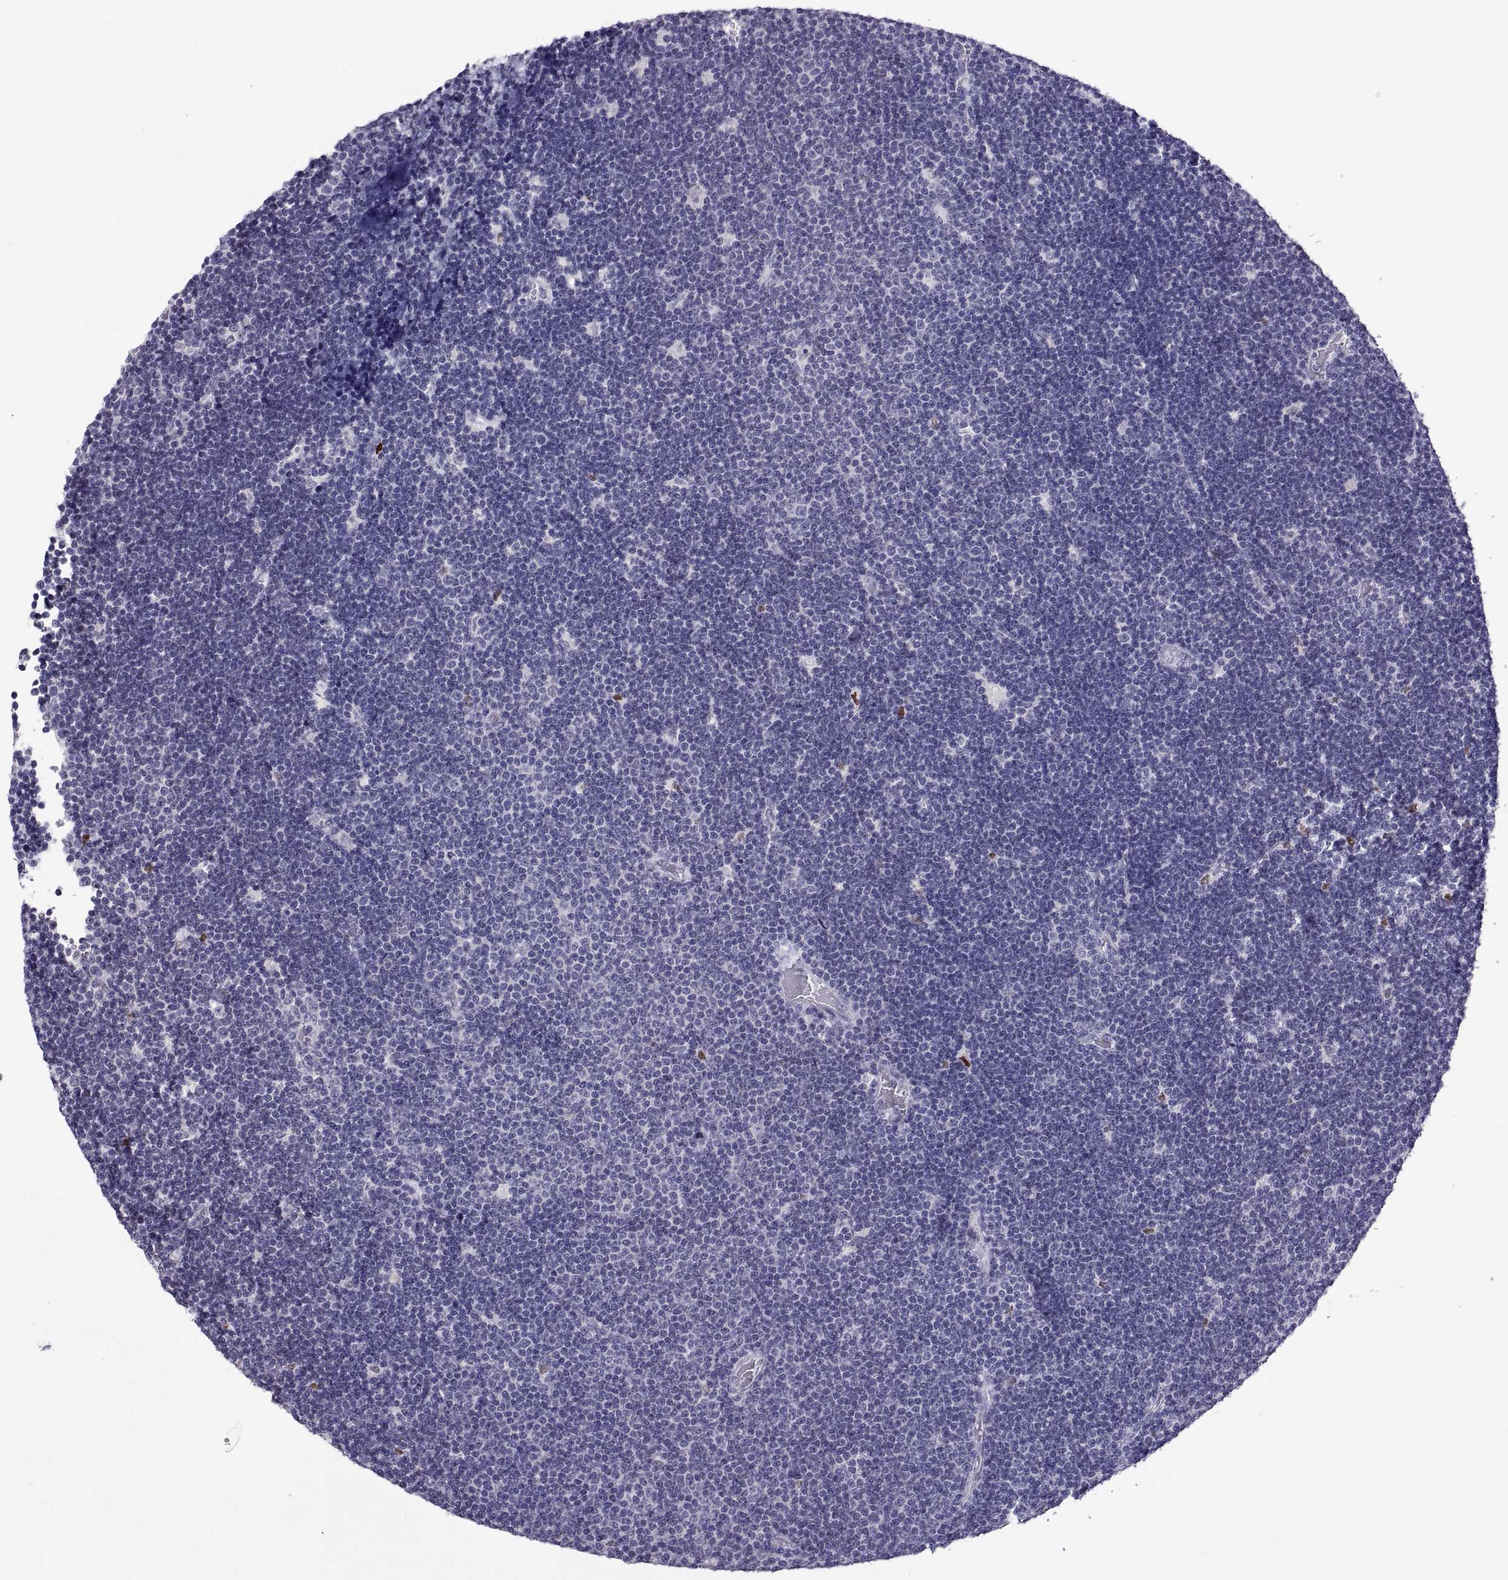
{"staining": {"intensity": "negative", "quantity": "none", "location": "none"}, "tissue": "lymphoma", "cell_type": "Tumor cells", "image_type": "cancer", "snomed": [{"axis": "morphology", "description": "Malignant lymphoma, non-Hodgkin's type, Low grade"}, {"axis": "topography", "description": "Brain"}], "caption": "There is no significant positivity in tumor cells of low-grade malignant lymphoma, non-Hodgkin's type.", "gene": "SOX21", "patient": {"sex": "female", "age": 66}}